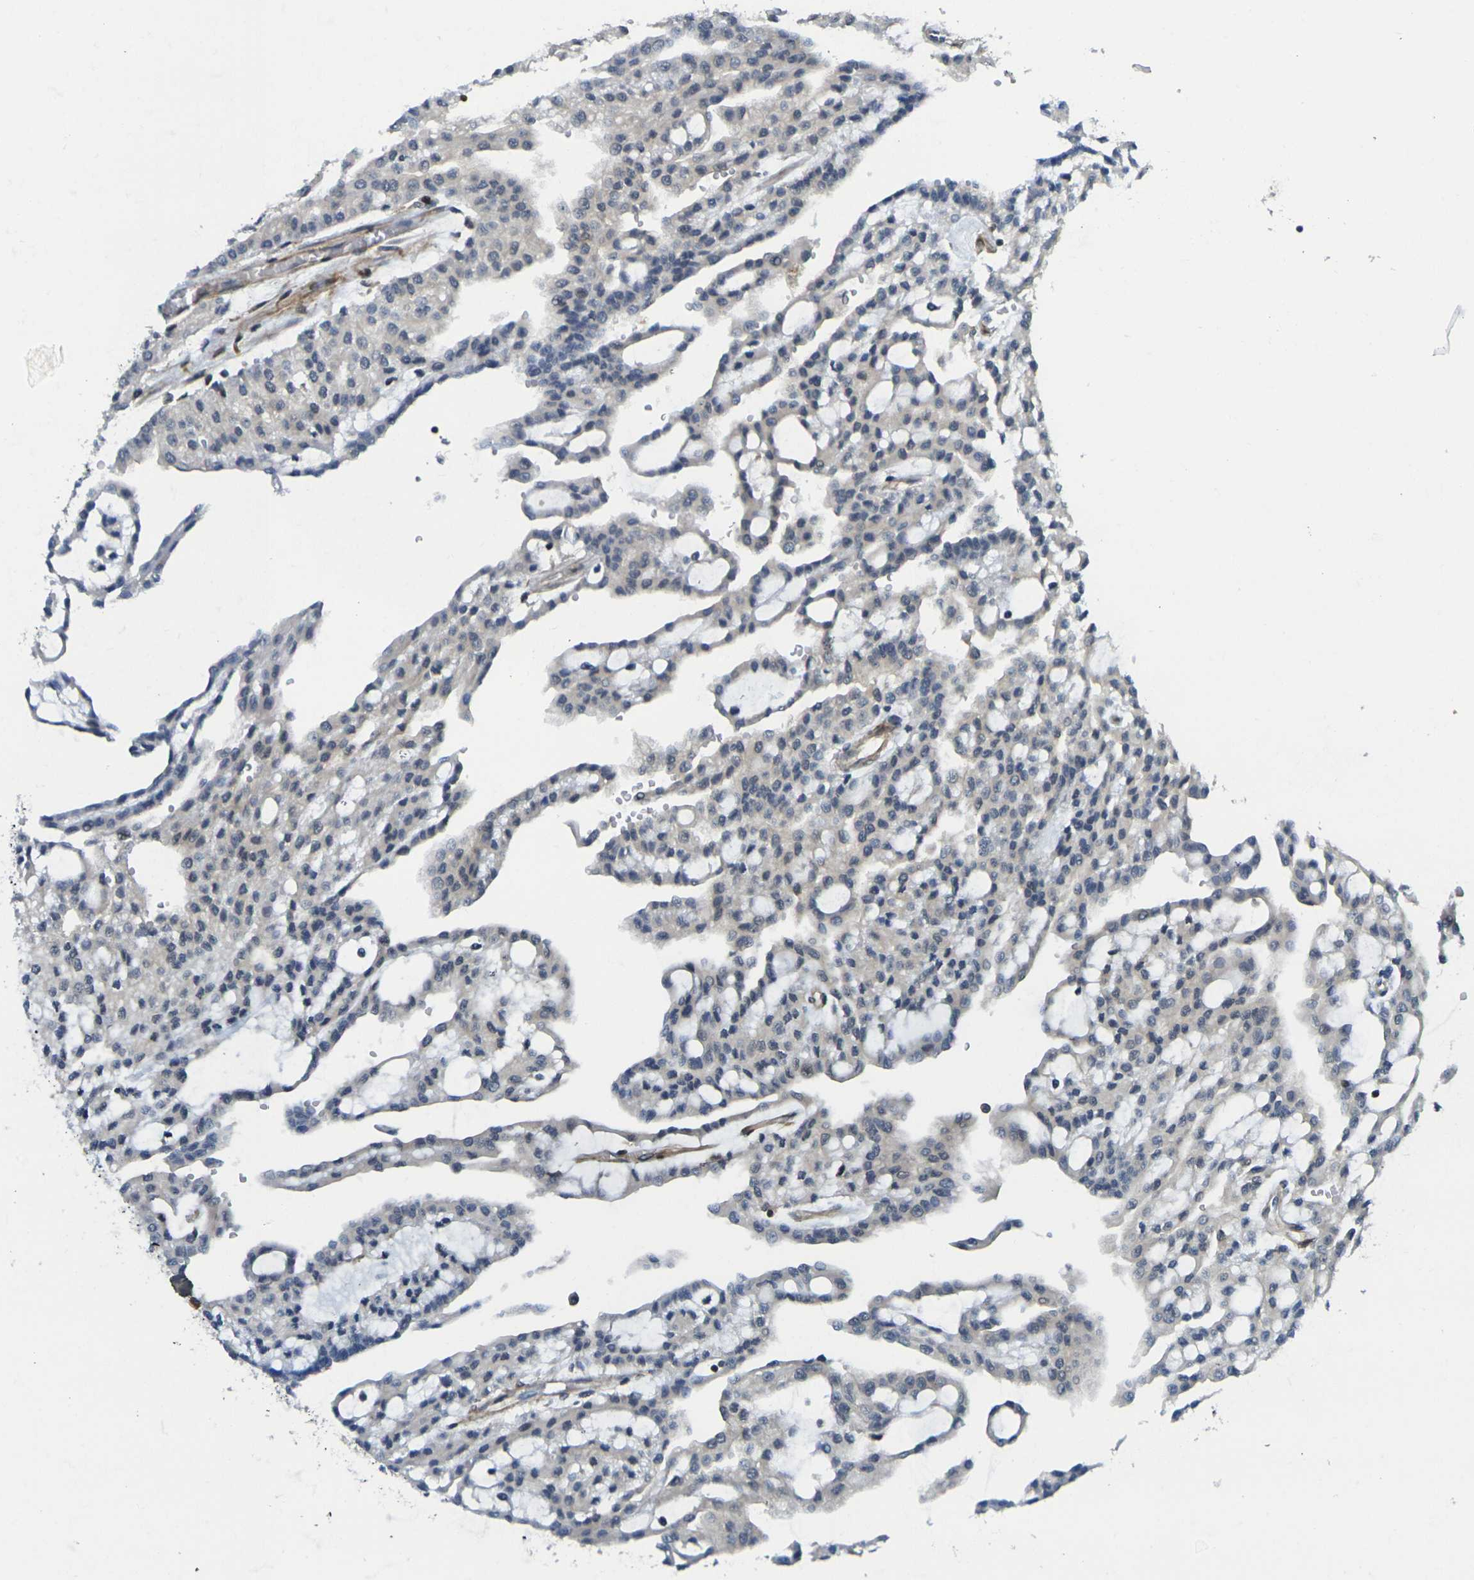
{"staining": {"intensity": "negative", "quantity": "none", "location": "none"}, "tissue": "renal cancer", "cell_type": "Tumor cells", "image_type": "cancer", "snomed": [{"axis": "morphology", "description": "Adenocarcinoma, NOS"}, {"axis": "topography", "description": "Kidney"}], "caption": "DAB immunohistochemical staining of human renal cancer (adenocarcinoma) reveals no significant expression in tumor cells. The staining was performed using DAB to visualize the protein expression in brown, while the nuclei were stained in blue with hematoxylin (Magnification: 20x).", "gene": "LASP1", "patient": {"sex": "male", "age": 63}}